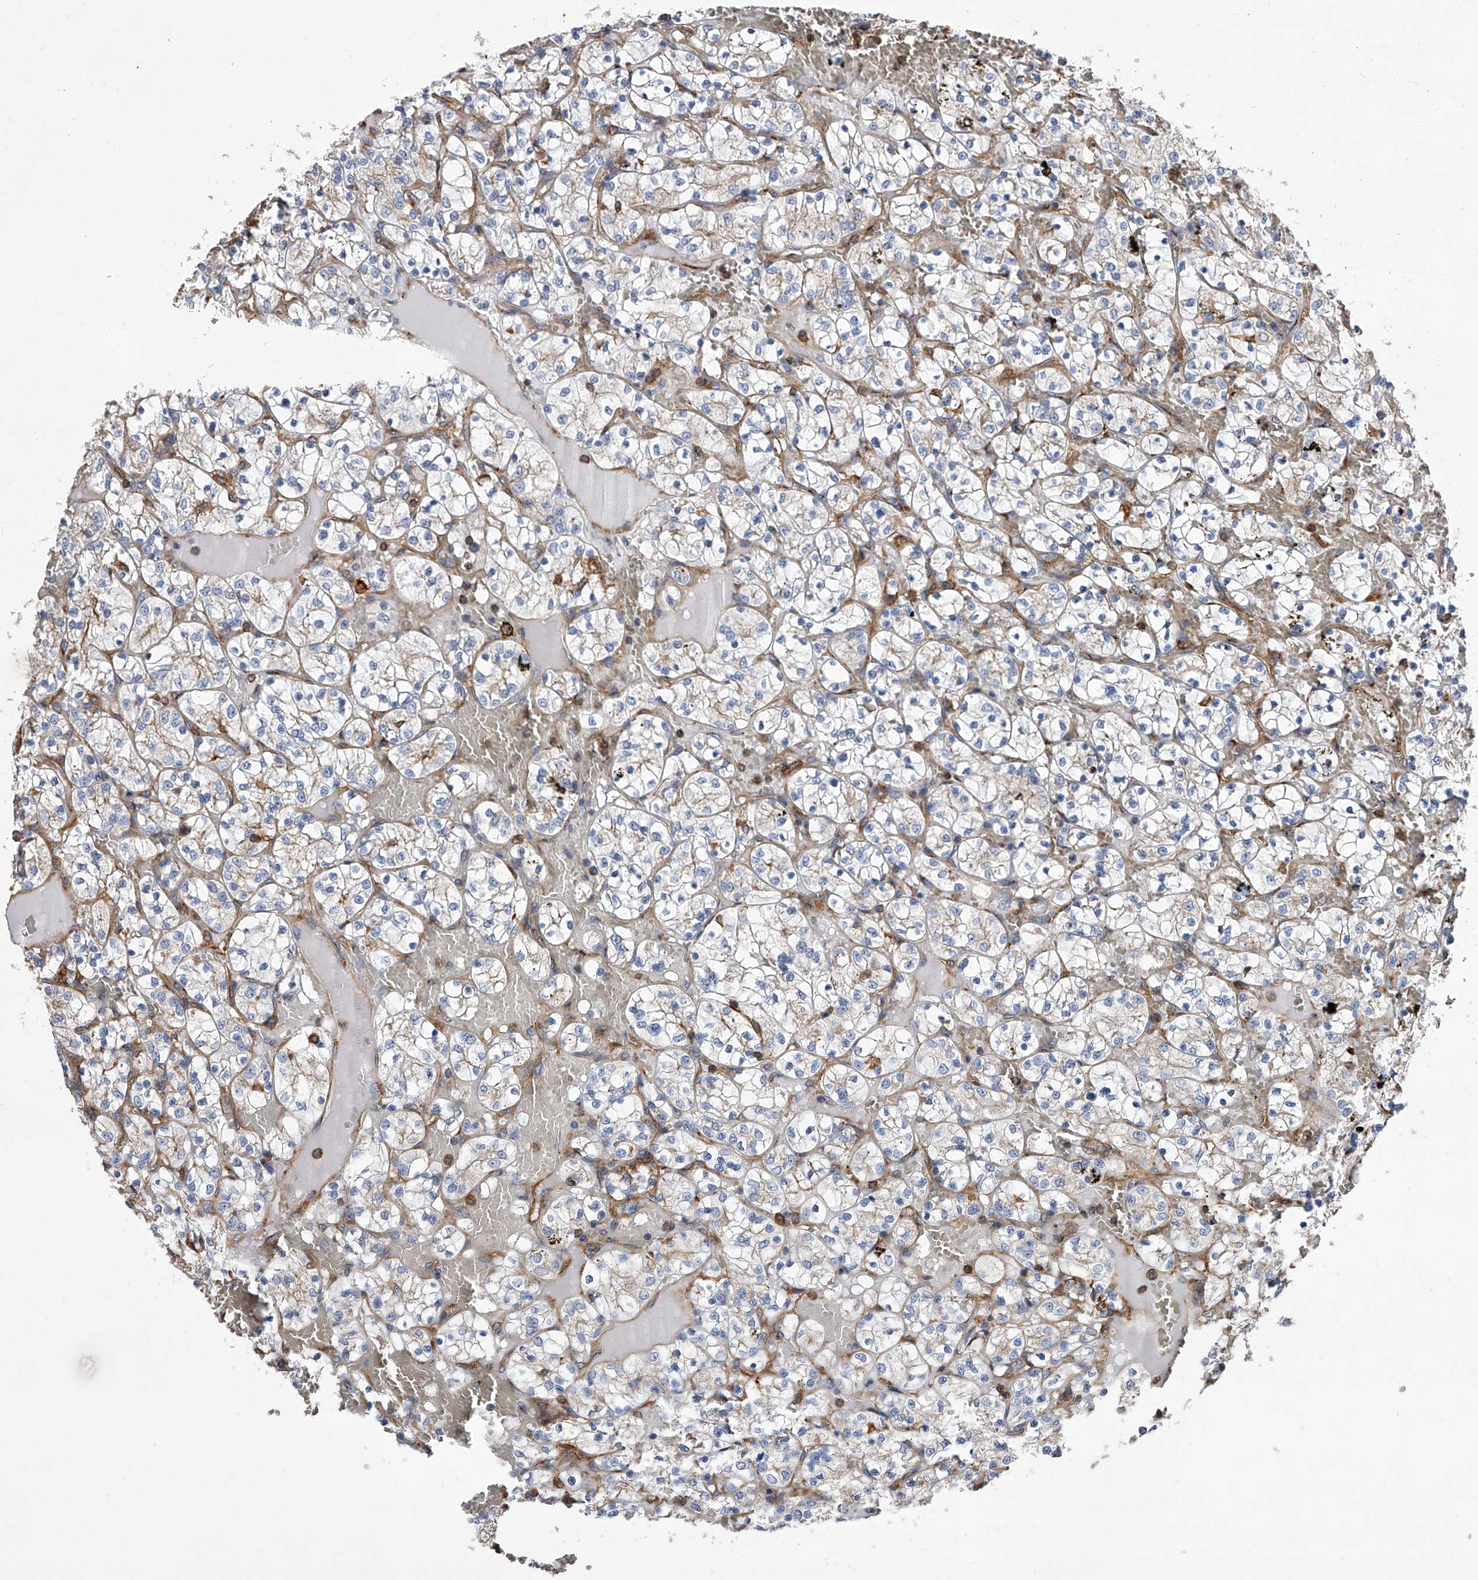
{"staining": {"intensity": "negative", "quantity": "none", "location": "none"}, "tissue": "renal cancer", "cell_type": "Tumor cells", "image_type": "cancer", "snomed": [{"axis": "morphology", "description": "Adenocarcinoma, NOS"}, {"axis": "topography", "description": "Kidney"}], "caption": "DAB (3,3'-diaminobenzidine) immunohistochemical staining of human adenocarcinoma (renal) reveals no significant staining in tumor cells. (DAB immunohistochemistry visualized using brightfield microscopy, high magnification).", "gene": "PISD", "patient": {"sex": "female", "age": 69}}